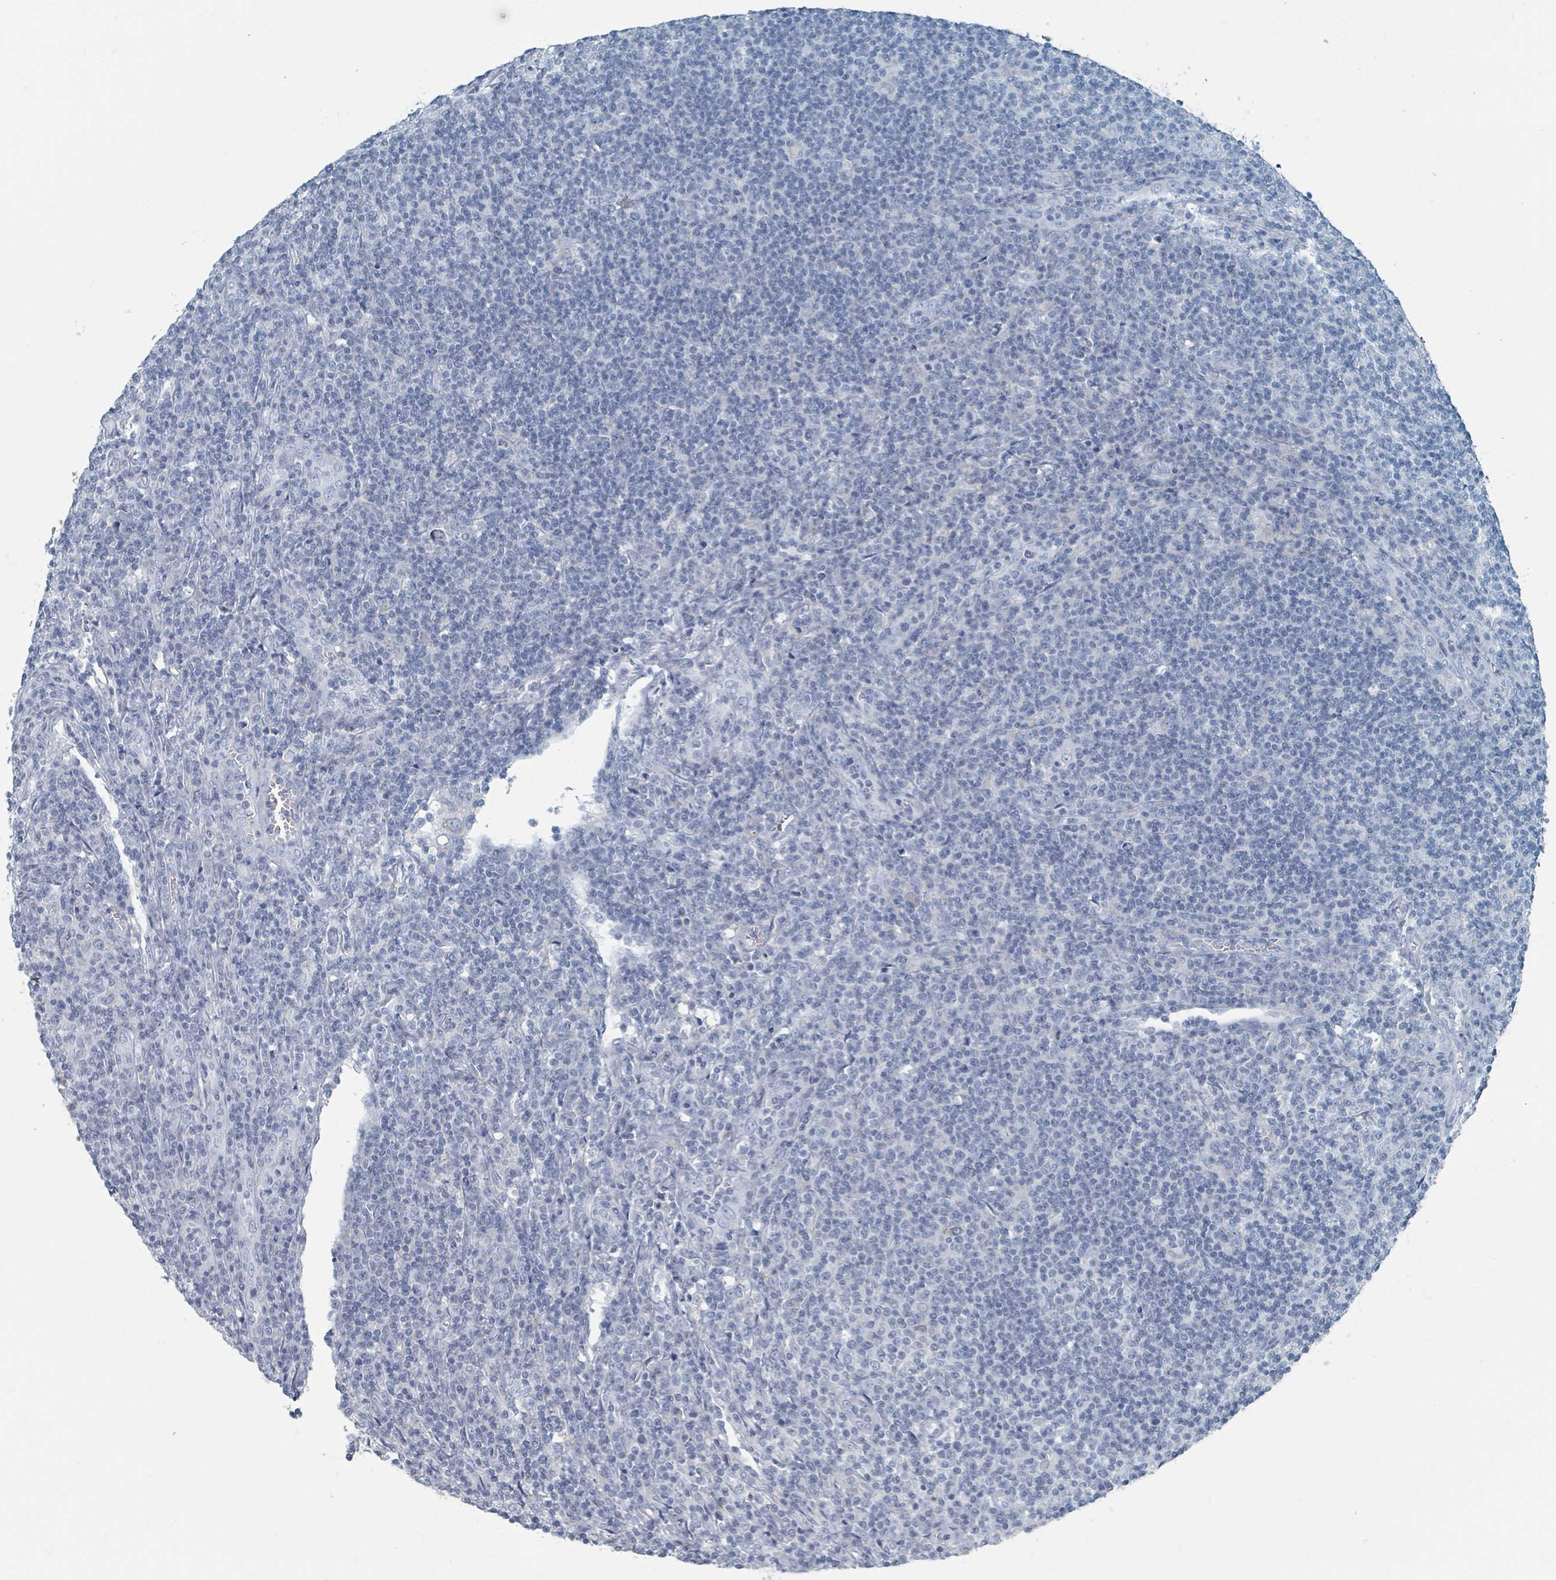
{"staining": {"intensity": "negative", "quantity": "none", "location": "none"}, "tissue": "lymphoma", "cell_type": "Tumor cells", "image_type": "cancer", "snomed": [{"axis": "morphology", "description": "Hodgkin's disease, NOS"}, {"axis": "topography", "description": "Lymph node"}], "caption": "An image of human Hodgkin's disease is negative for staining in tumor cells.", "gene": "GAMT", "patient": {"sex": "male", "age": 83}}